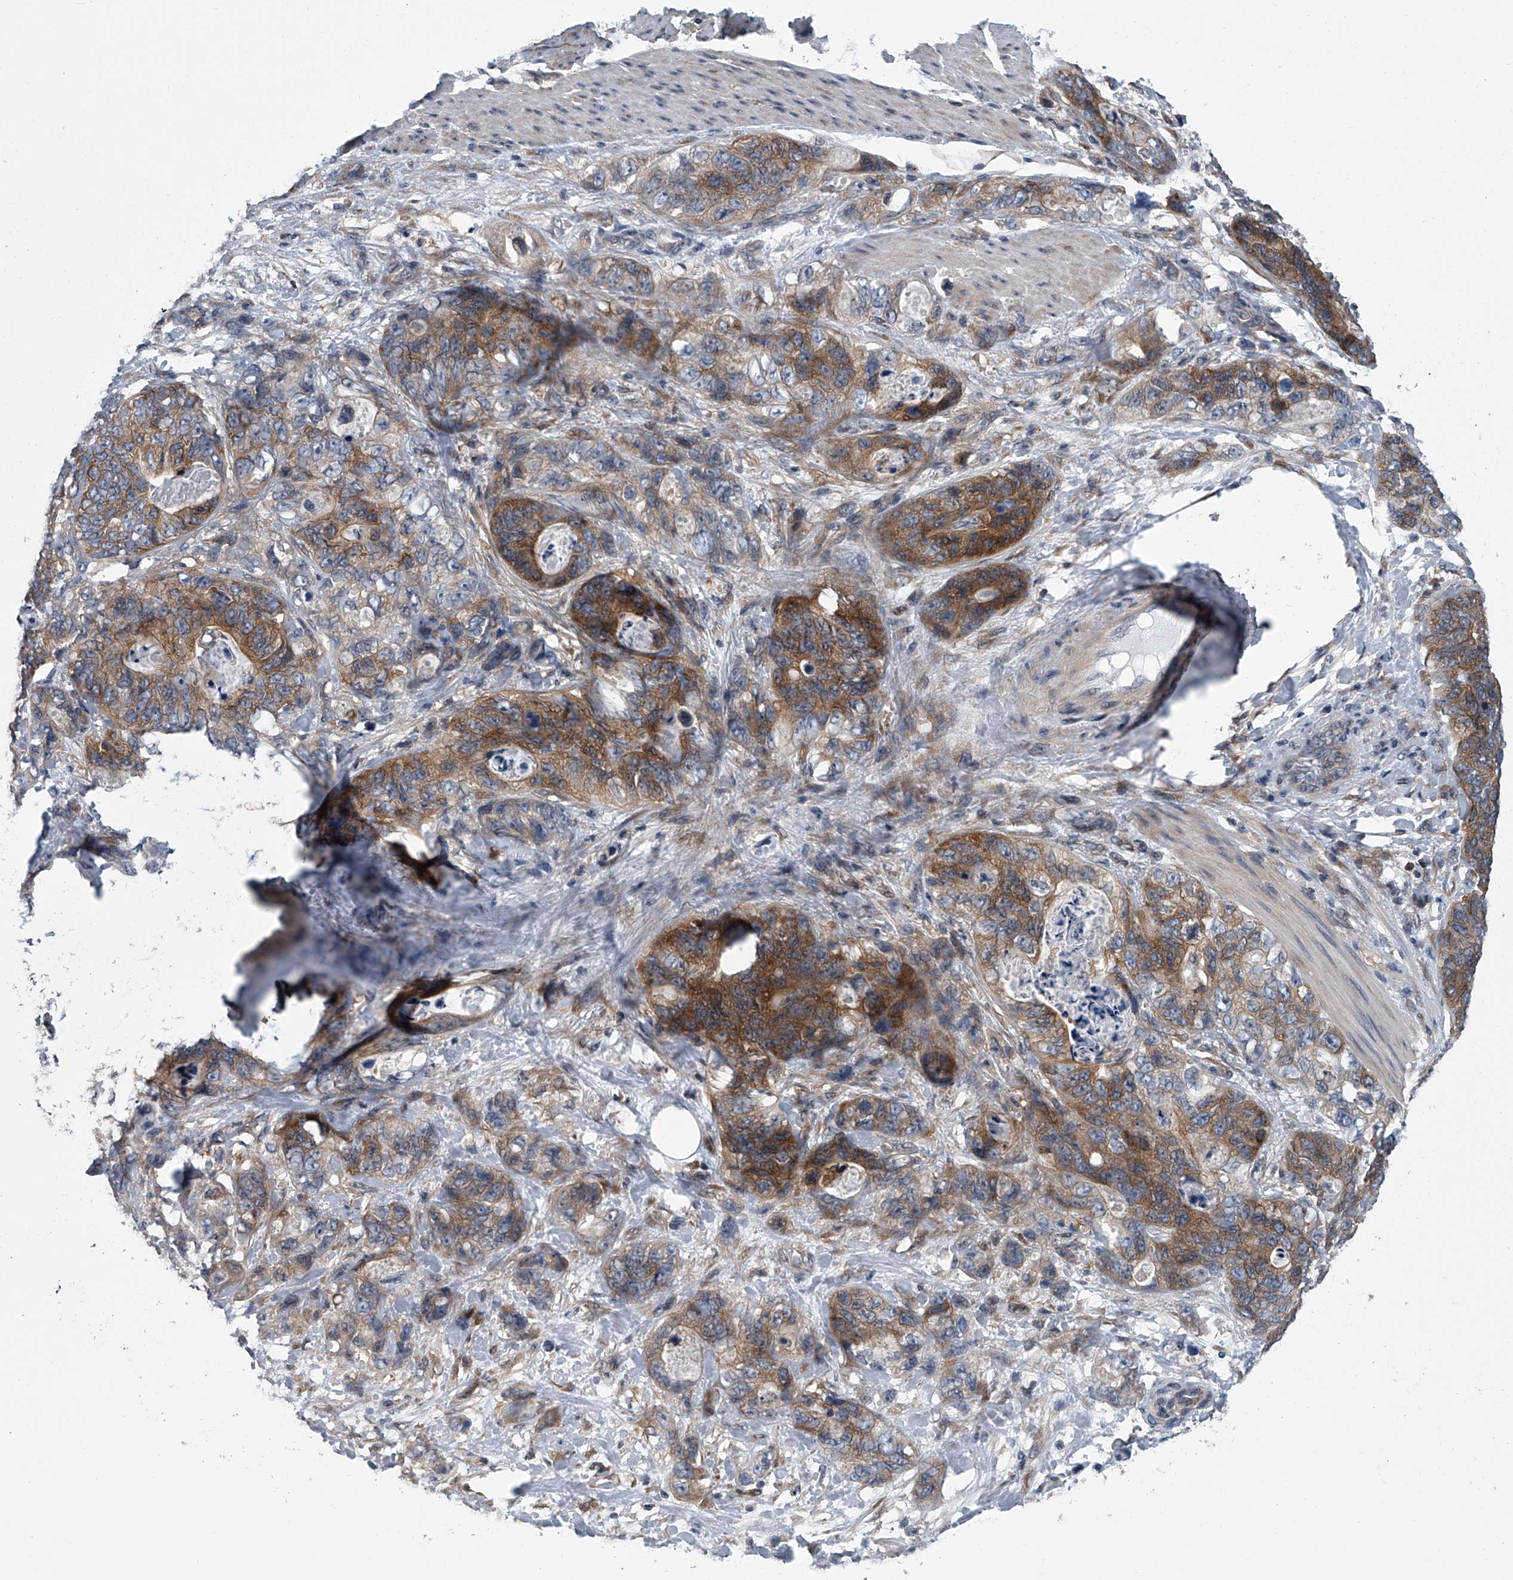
{"staining": {"intensity": "moderate", "quantity": ">75%", "location": "cytoplasmic/membranous"}, "tissue": "stomach cancer", "cell_type": "Tumor cells", "image_type": "cancer", "snomed": [{"axis": "morphology", "description": "Normal tissue, NOS"}, {"axis": "morphology", "description": "Adenocarcinoma, NOS"}, {"axis": "topography", "description": "Stomach"}], "caption": "This histopathology image exhibits stomach cancer stained with immunohistochemistry (IHC) to label a protein in brown. The cytoplasmic/membranous of tumor cells show moderate positivity for the protein. Nuclei are counter-stained blue.", "gene": "PPP2R5D", "patient": {"sex": "female", "age": 89}}